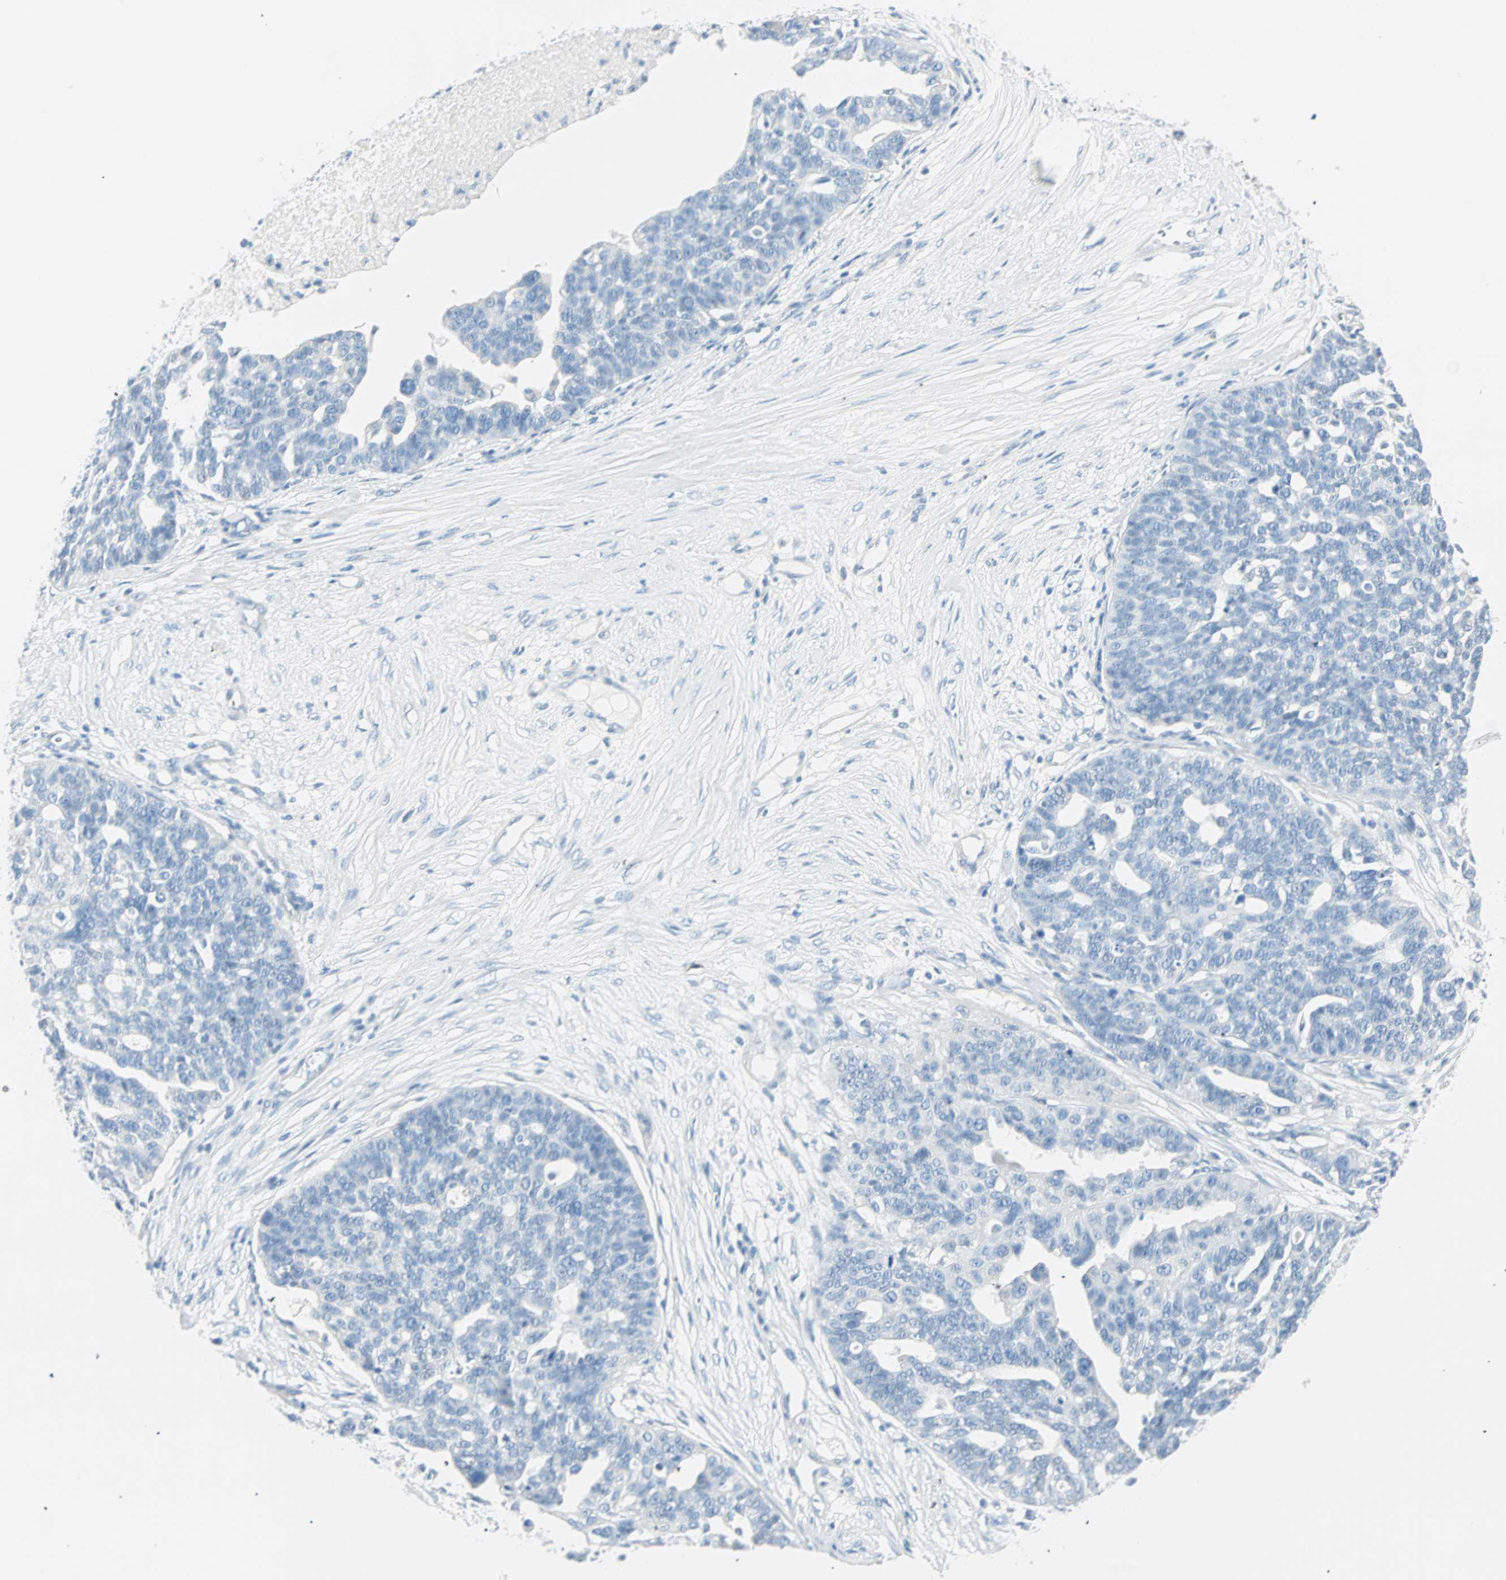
{"staining": {"intensity": "negative", "quantity": "none", "location": "none"}, "tissue": "ovarian cancer", "cell_type": "Tumor cells", "image_type": "cancer", "snomed": [{"axis": "morphology", "description": "Cystadenocarcinoma, serous, NOS"}, {"axis": "topography", "description": "Ovary"}], "caption": "Immunohistochemical staining of serous cystadenocarcinoma (ovarian) reveals no significant positivity in tumor cells.", "gene": "NES", "patient": {"sex": "female", "age": 59}}